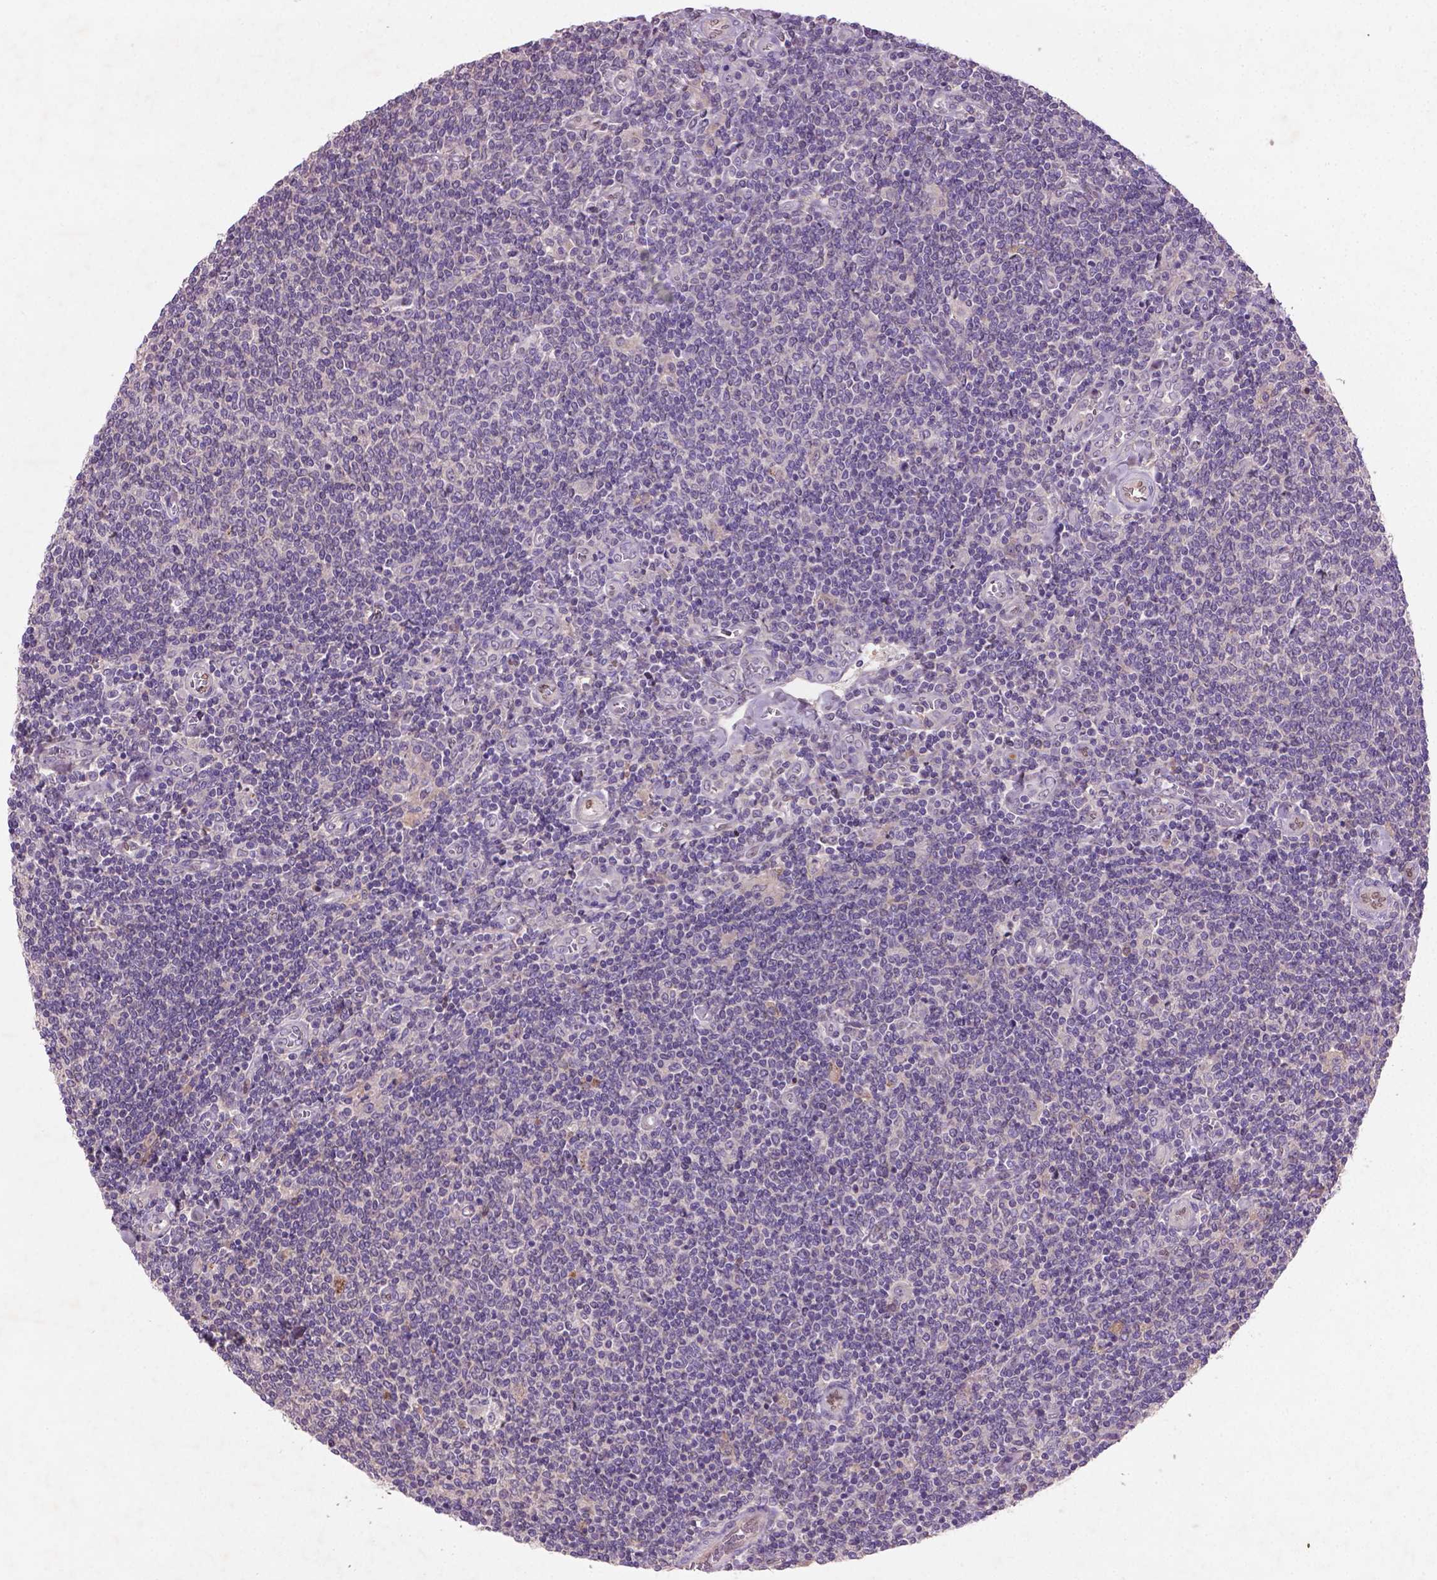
{"staining": {"intensity": "negative", "quantity": "none", "location": "none"}, "tissue": "lymphoma", "cell_type": "Tumor cells", "image_type": "cancer", "snomed": [{"axis": "morphology", "description": "Malignant lymphoma, non-Hodgkin's type, Low grade"}, {"axis": "topography", "description": "Lymph node"}], "caption": "There is no significant staining in tumor cells of malignant lymphoma, non-Hodgkin's type (low-grade).", "gene": "SOX17", "patient": {"sex": "male", "age": 52}}